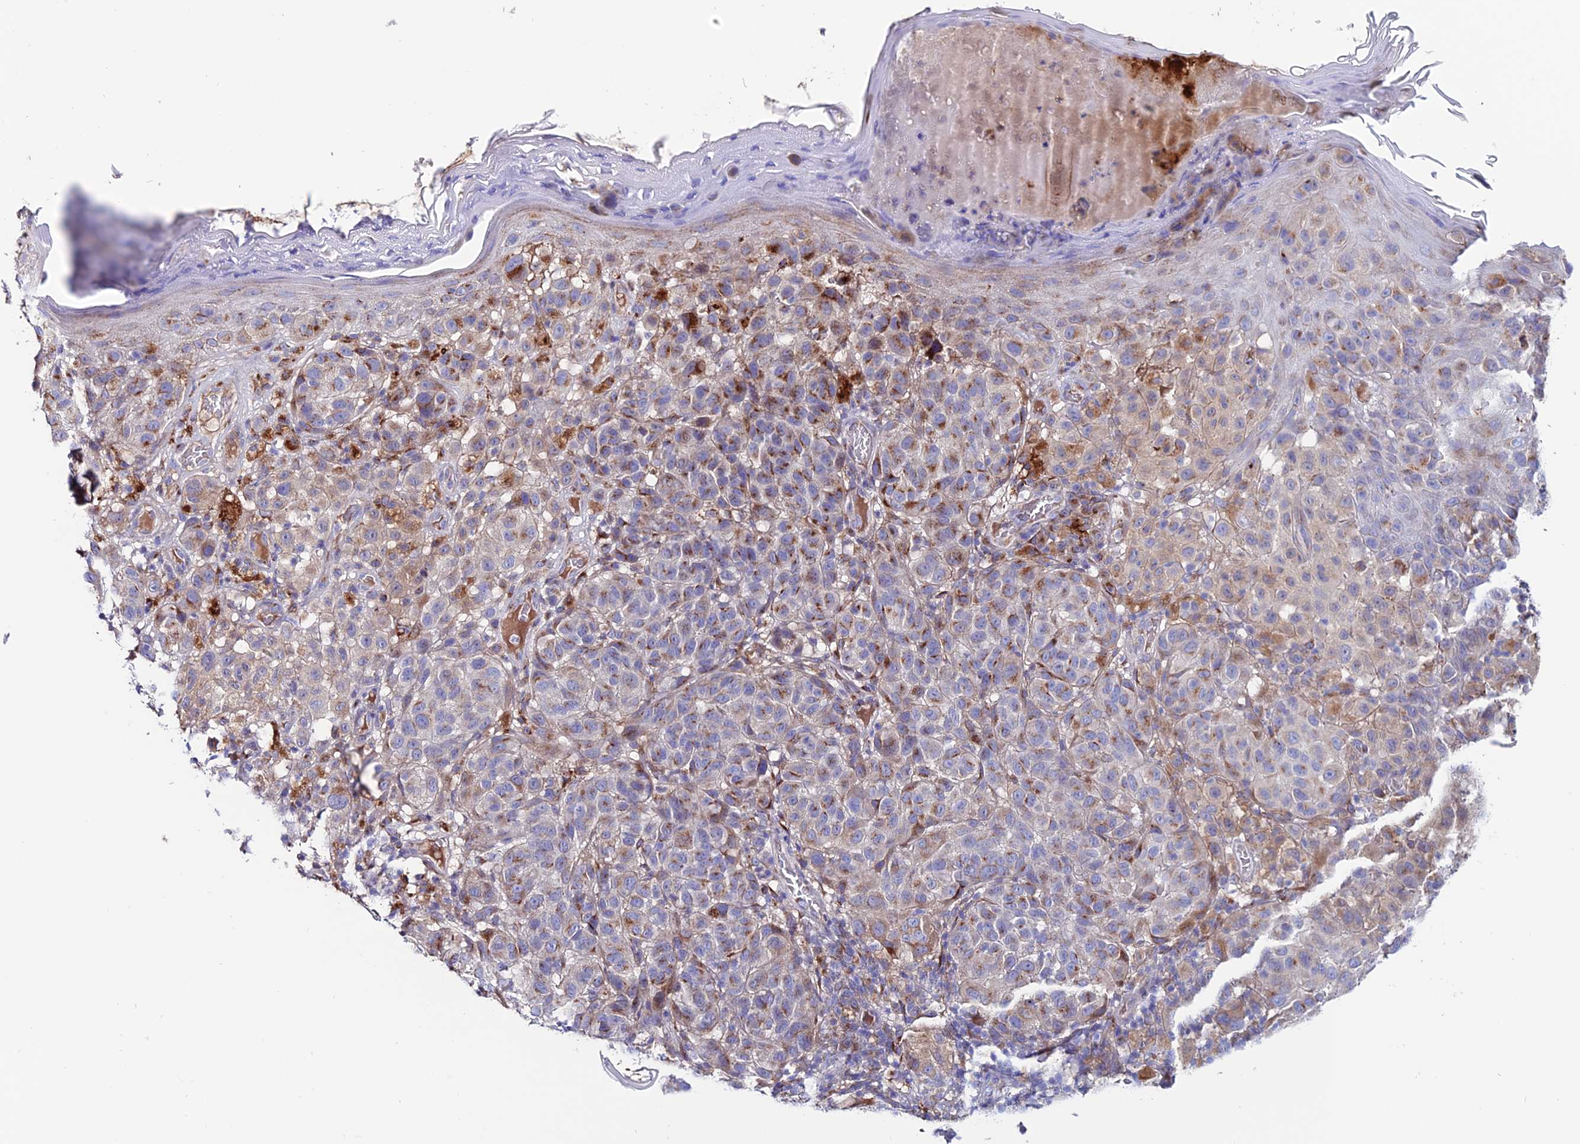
{"staining": {"intensity": "moderate", "quantity": "25%-75%", "location": "cytoplasmic/membranous"}, "tissue": "melanoma", "cell_type": "Tumor cells", "image_type": "cancer", "snomed": [{"axis": "morphology", "description": "Malignant melanoma, NOS"}, {"axis": "topography", "description": "Skin"}], "caption": "Malignant melanoma was stained to show a protein in brown. There is medium levels of moderate cytoplasmic/membranous expression in approximately 25%-75% of tumor cells.", "gene": "OR51Q1", "patient": {"sex": "male", "age": 38}}